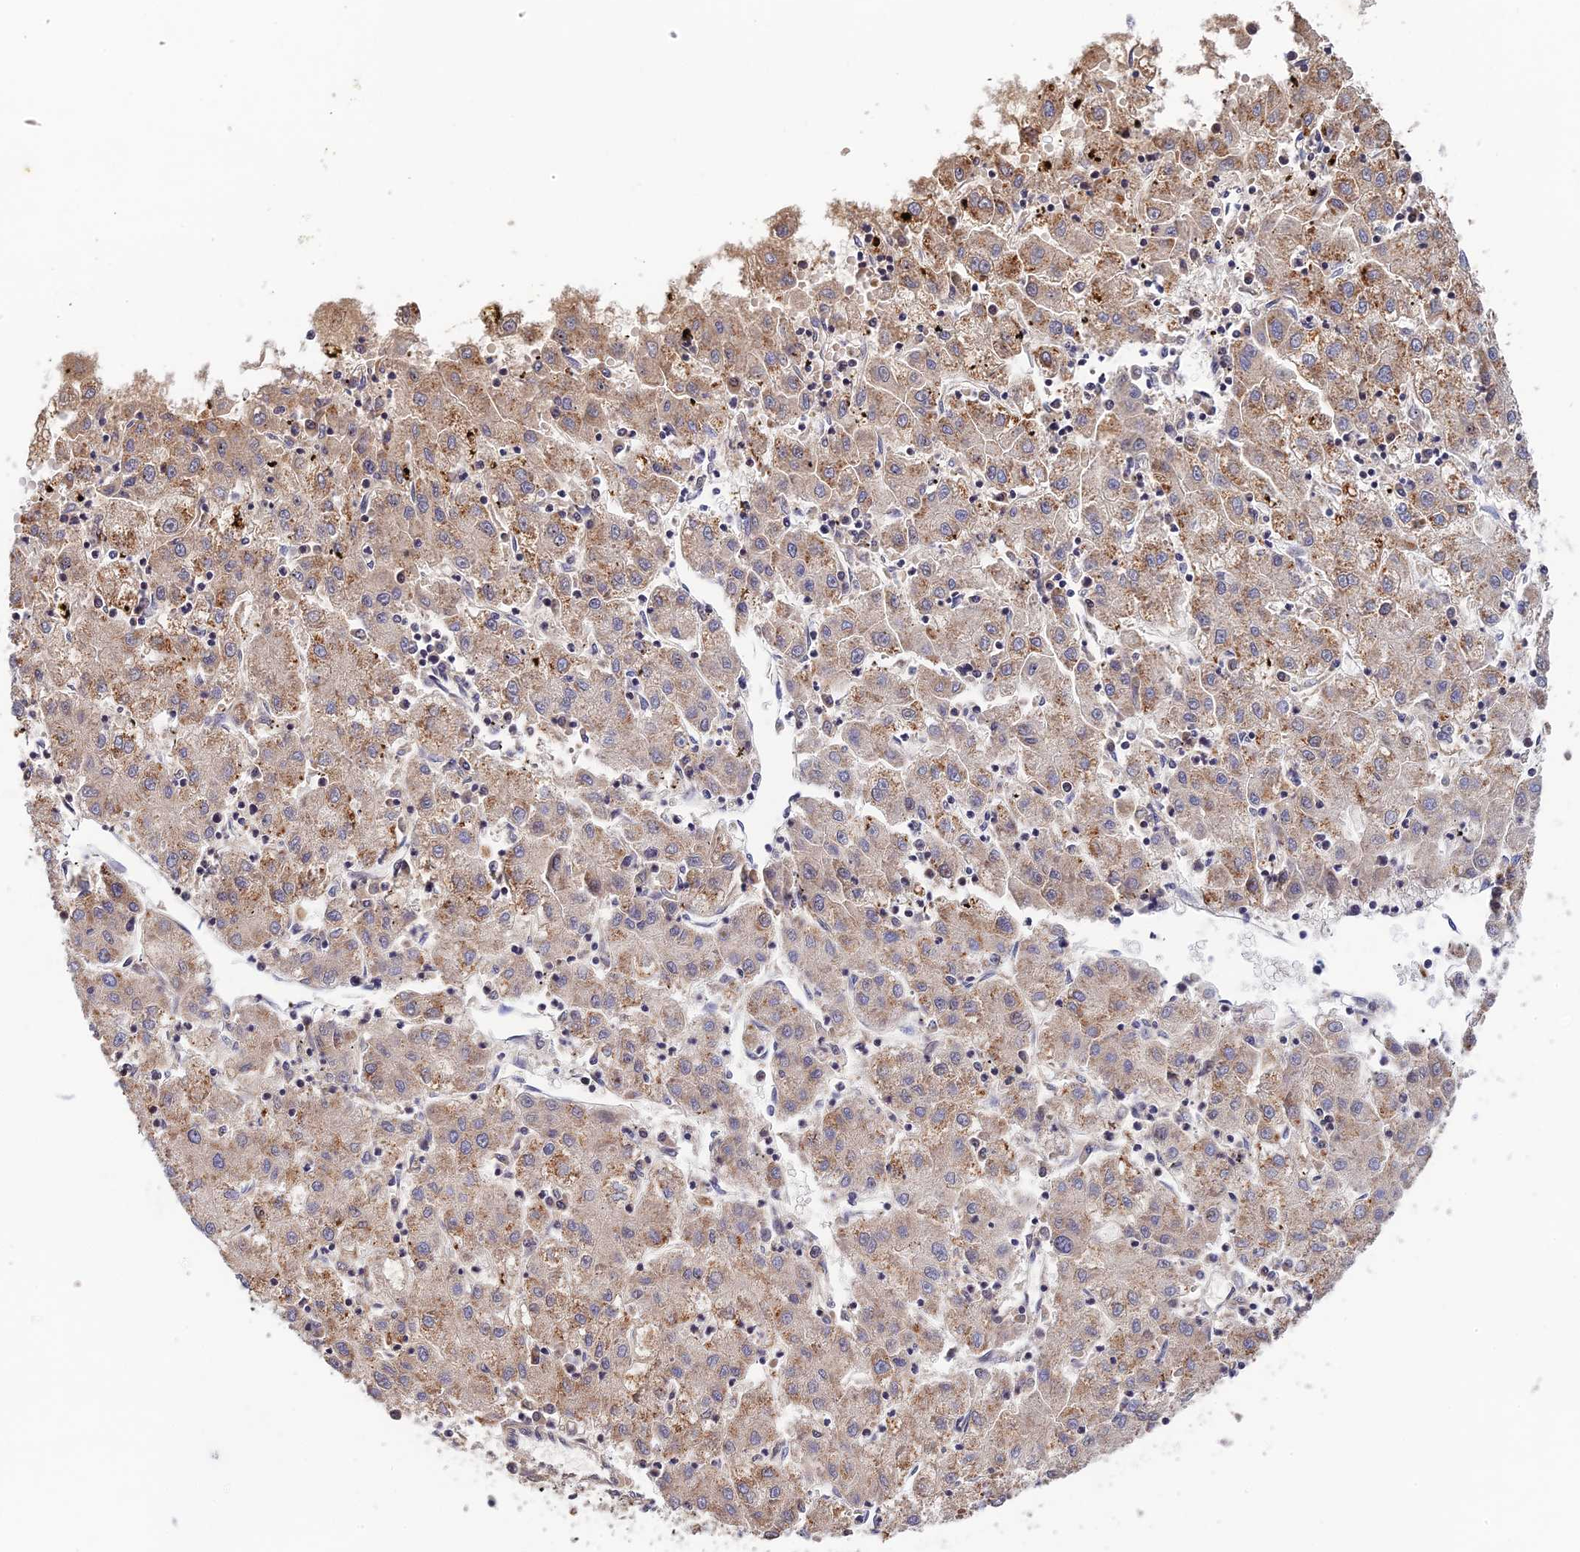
{"staining": {"intensity": "moderate", "quantity": "<25%", "location": "cytoplasmic/membranous"}, "tissue": "liver cancer", "cell_type": "Tumor cells", "image_type": "cancer", "snomed": [{"axis": "morphology", "description": "Carcinoma, Hepatocellular, NOS"}, {"axis": "topography", "description": "Liver"}], "caption": "Protein analysis of liver cancer tissue displays moderate cytoplasmic/membranous expression in about <25% of tumor cells.", "gene": "CWH43", "patient": {"sex": "male", "age": 72}}